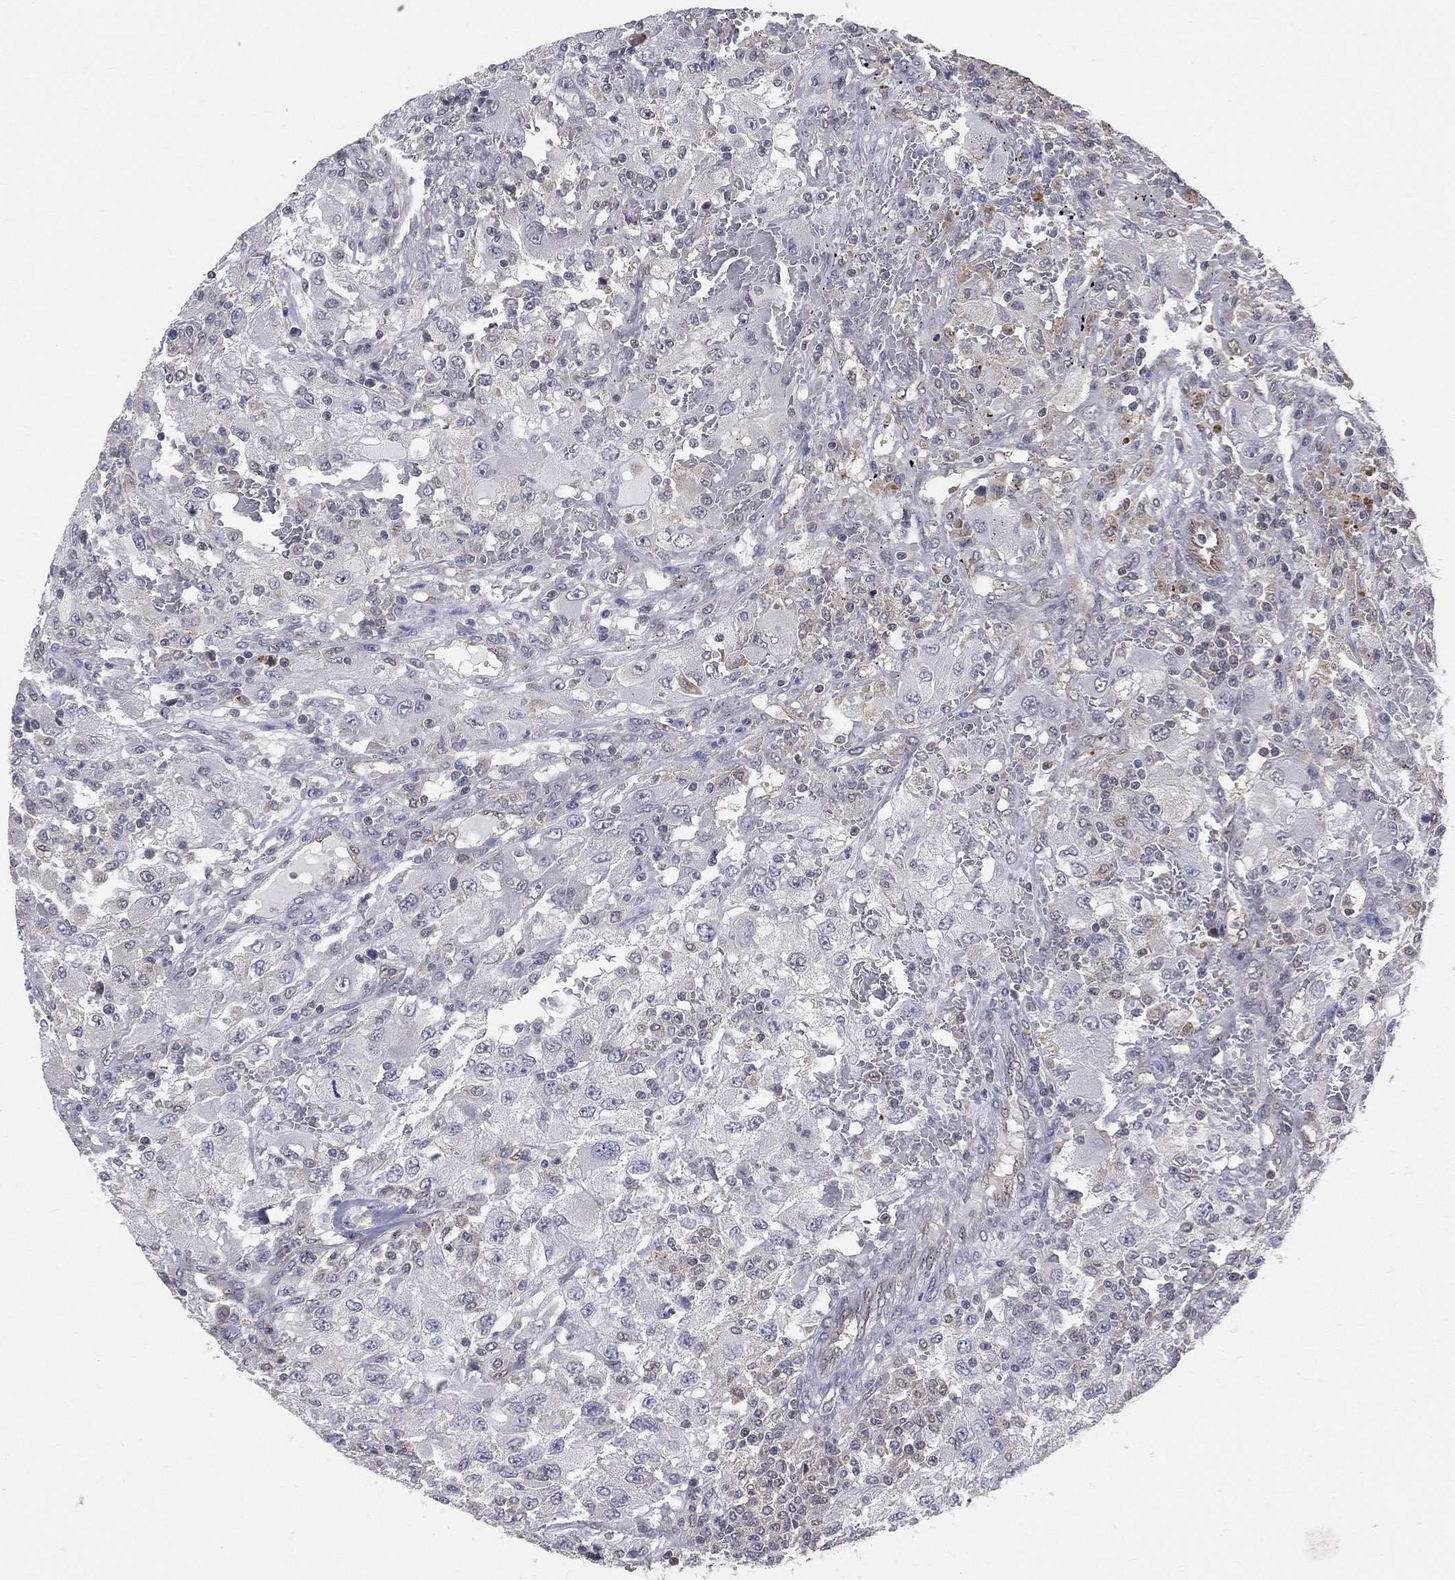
{"staining": {"intensity": "negative", "quantity": "none", "location": "none"}, "tissue": "renal cancer", "cell_type": "Tumor cells", "image_type": "cancer", "snomed": [{"axis": "morphology", "description": "Adenocarcinoma, NOS"}, {"axis": "topography", "description": "Kidney"}], "caption": "High magnification brightfield microscopy of renal cancer (adenocarcinoma) stained with DAB (3,3'-diaminobenzidine) (brown) and counterstained with hematoxylin (blue): tumor cells show no significant expression.", "gene": "GMPR2", "patient": {"sex": "female", "age": 67}}